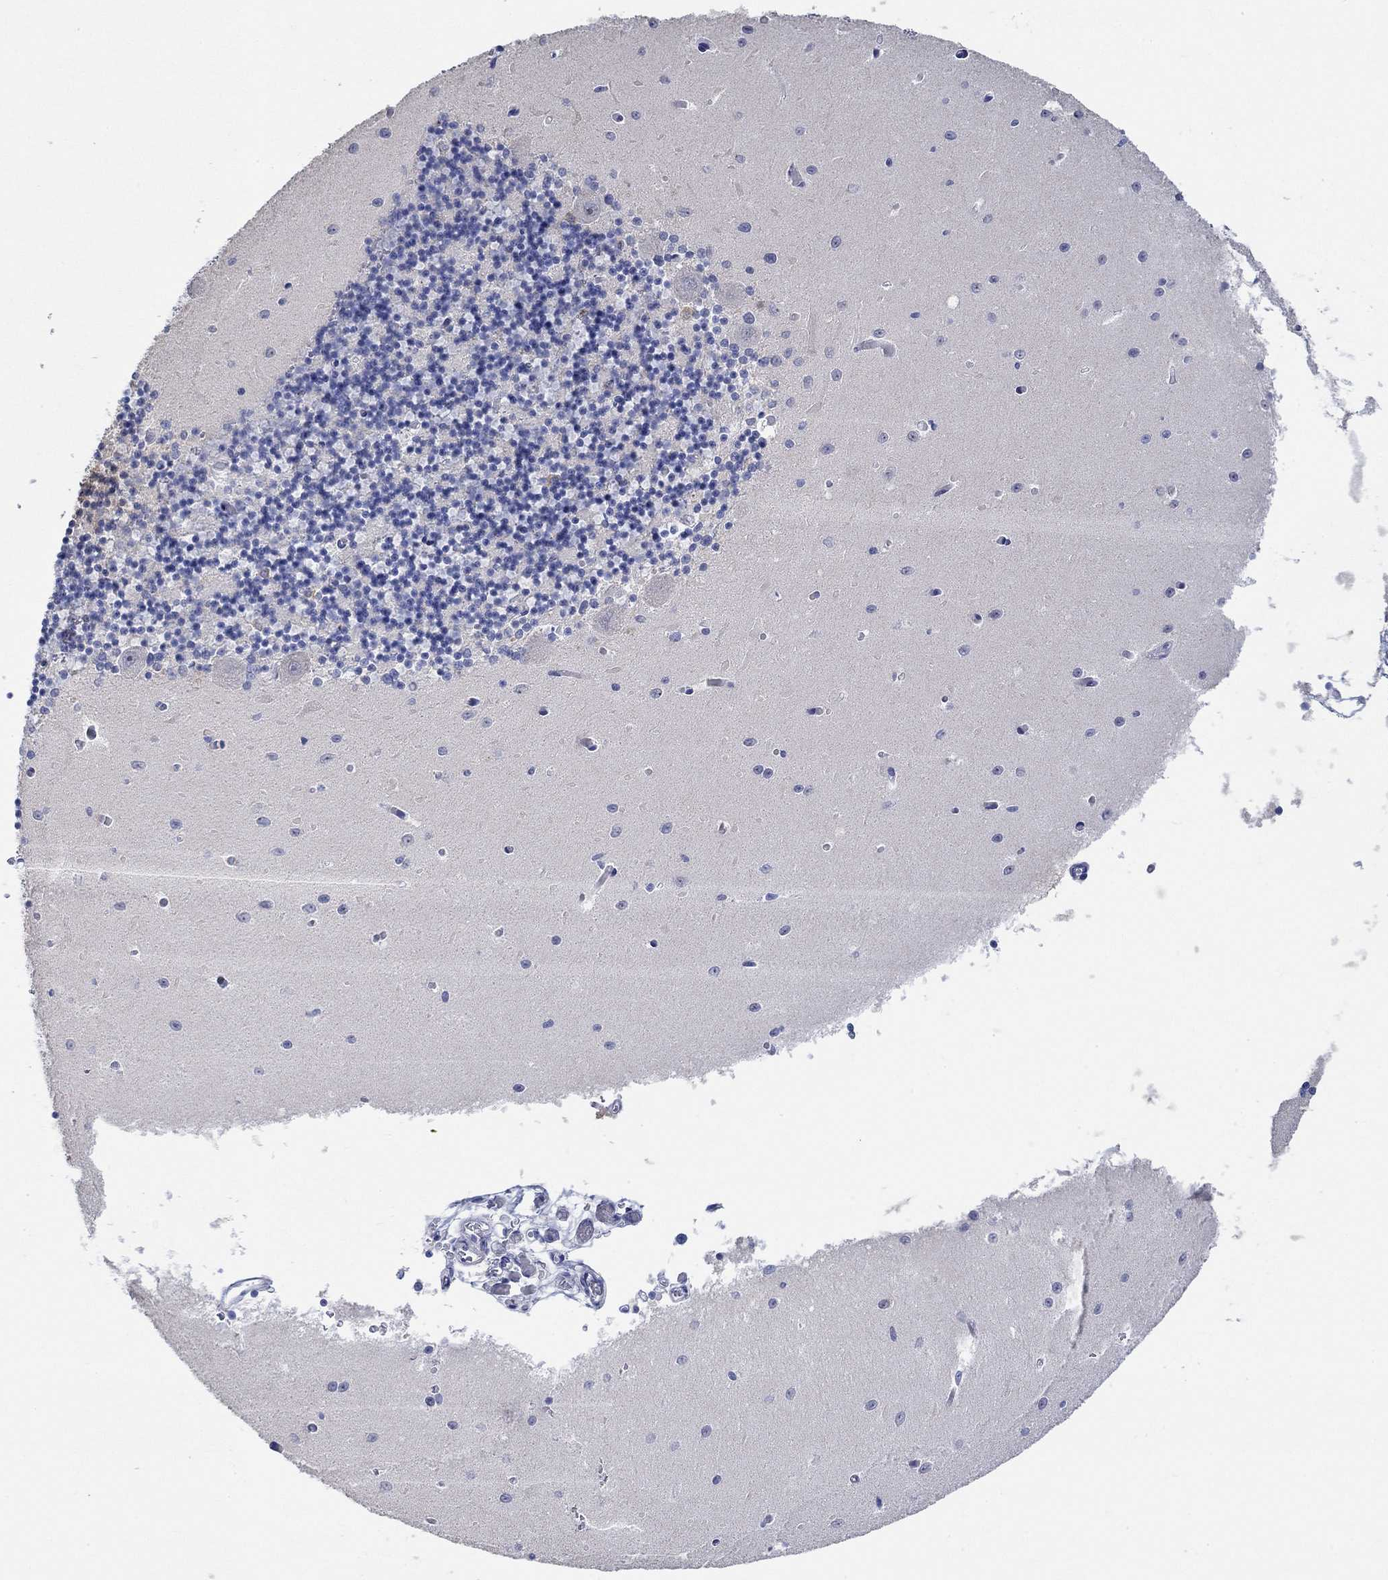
{"staining": {"intensity": "negative", "quantity": "none", "location": "none"}, "tissue": "cerebellum", "cell_type": "Cells in granular layer", "image_type": "normal", "snomed": [{"axis": "morphology", "description": "Normal tissue, NOS"}, {"axis": "topography", "description": "Cerebellum"}], "caption": "Photomicrograph shows no protein positivity in cells in granular layer of benign cerebellum.", "gene": "PNMA5", "patient": {"sex": "female", "age": 64}}